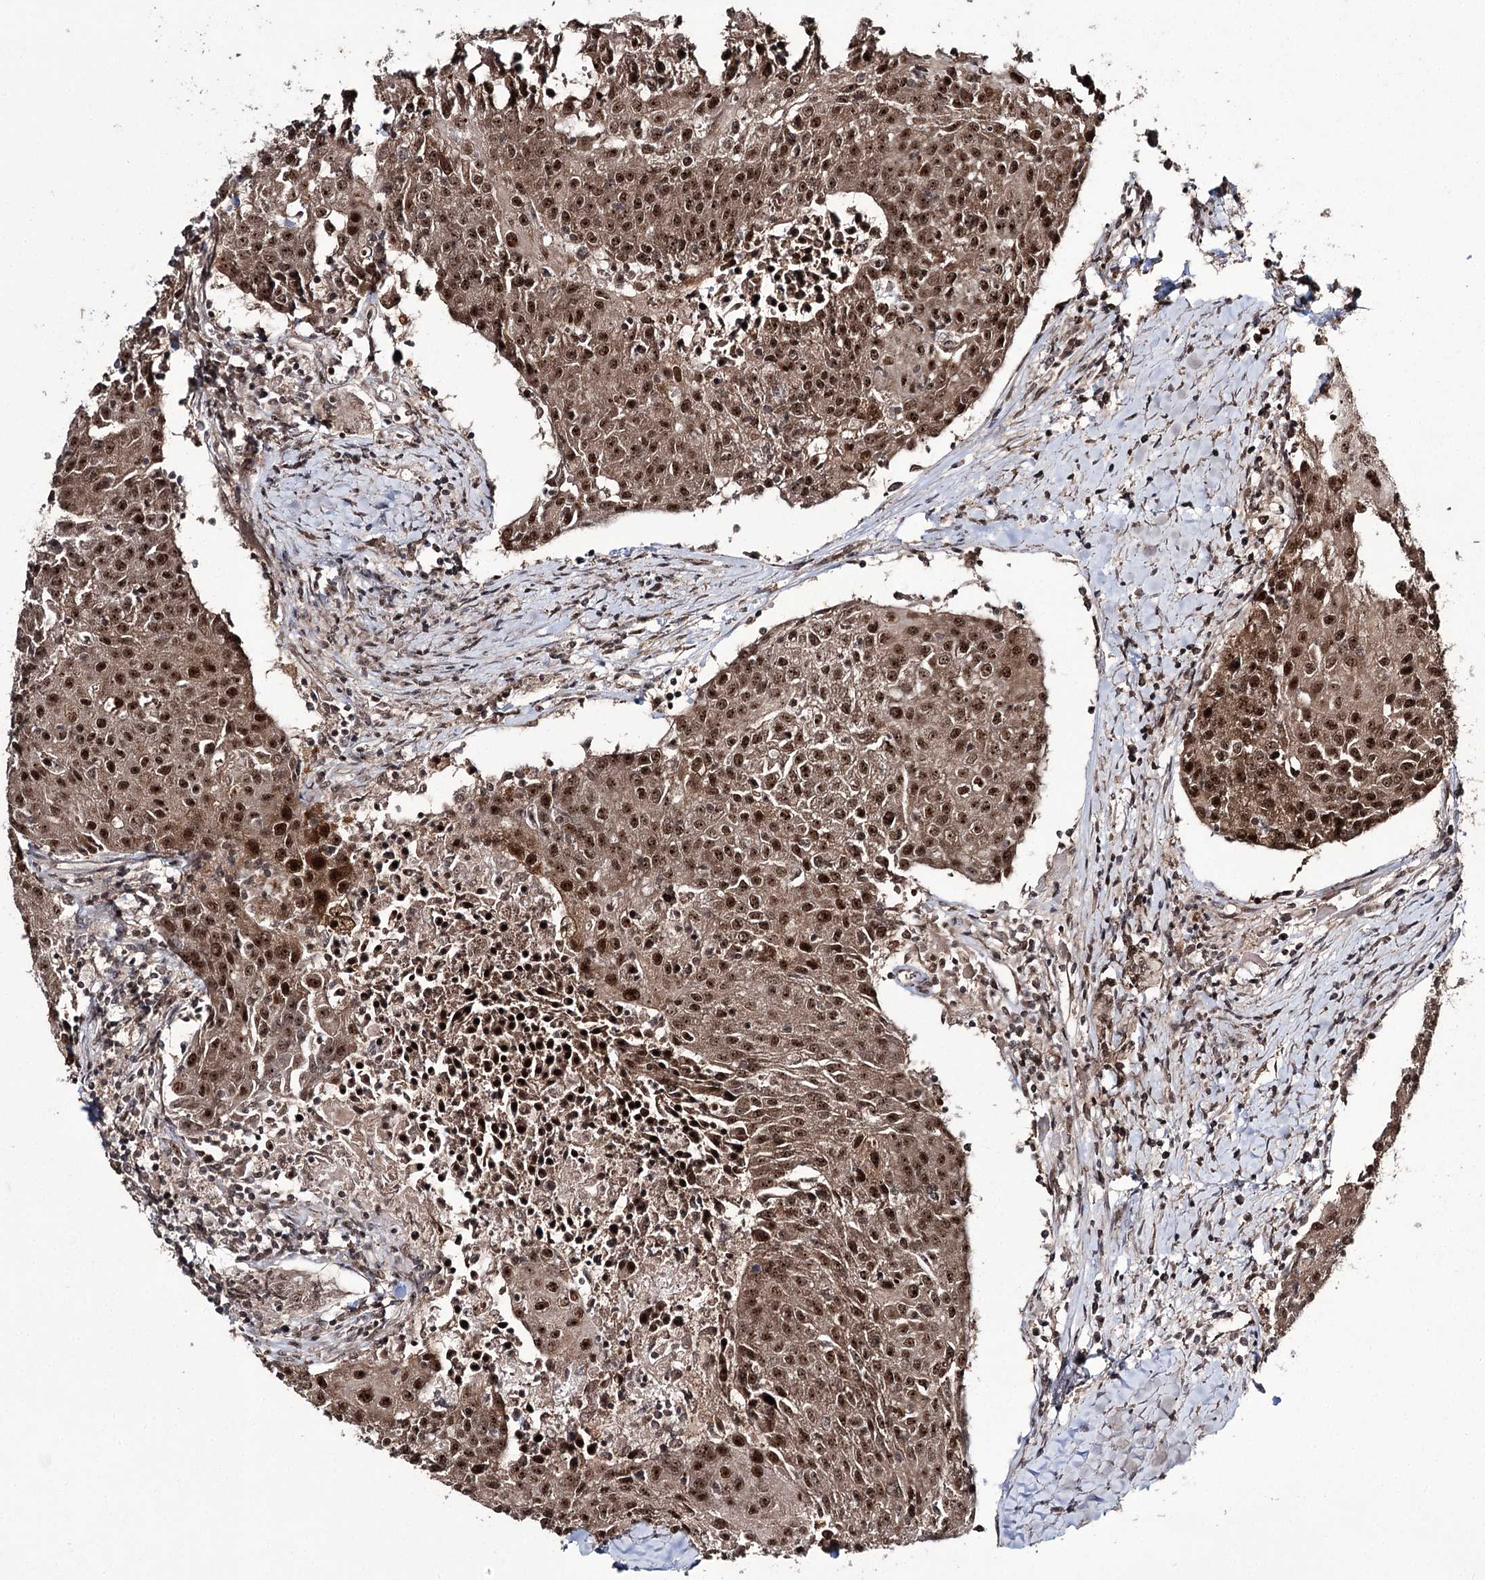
{"staining": {"intensity": "moderate", "quantity": ">75%", "location": "nuclear"}, "tissue": "urothelial cancer", "cell_type": "Tumor cells", "image_type": "cancer", "snomed": [{"axis": "morphology", "description": "Urothelial carcinoma, High grade"}, {"axis": "topography", "description": "Urinary bladder"}], "caption": "A brown stain shows moderate nuclear positivity of a protein in urothelial carcinoma (high-grade) tumor cells.", "gene": "ERCC3", "patient": {"sex": "female", "age": 85}}